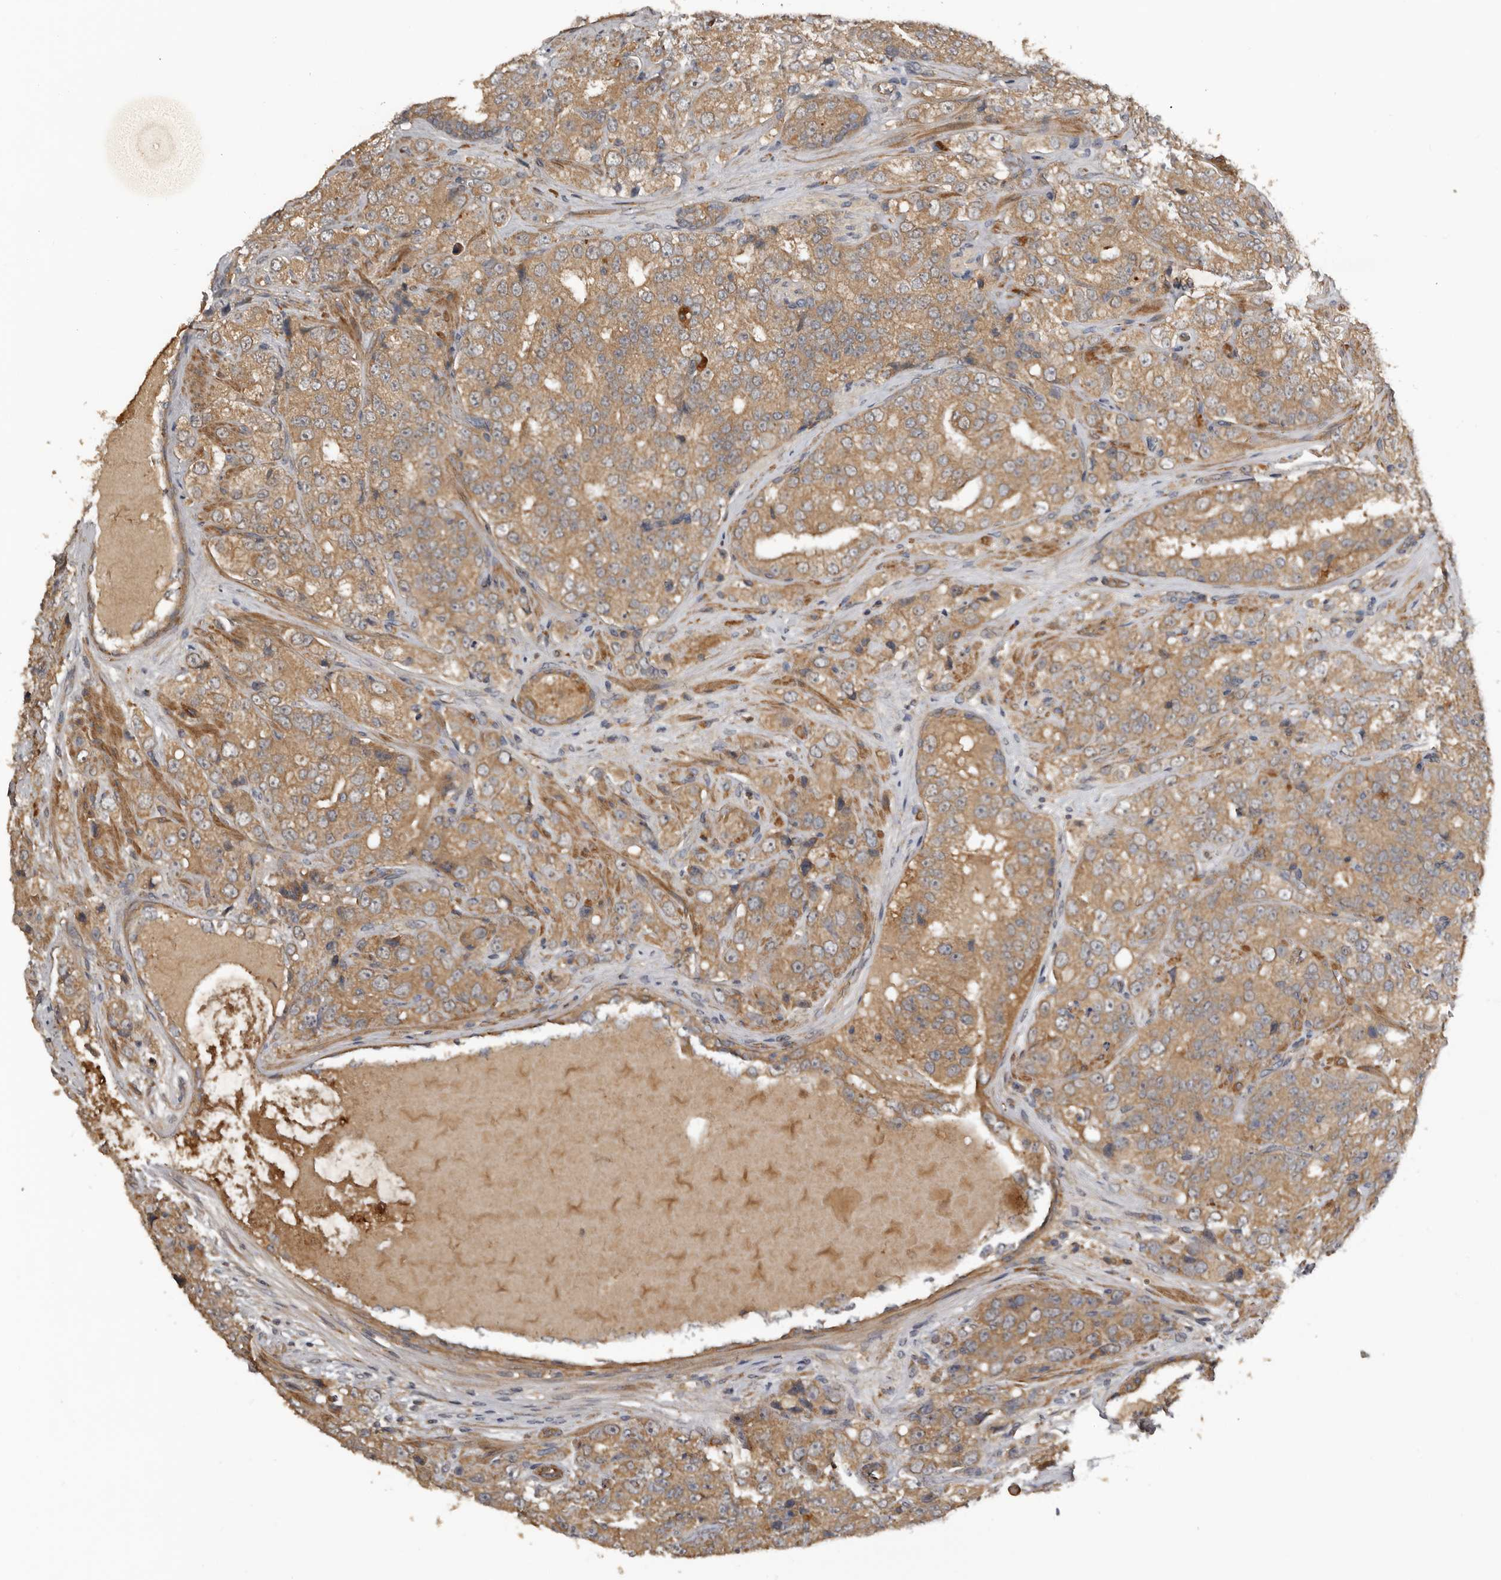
{"staining": {"intensity": "moderate", "quantity": ">75%", "location": "cytoplasmic/membranous"}, "tissue": "prostate cancer", "cell_type": "Tumor cells", "image_type": "cancer", "snomed": [{"axis": "morphology", "description": "Adenocarcinoma, High grade"}, {"axis": "topography", "description": "Prostate"}], "caption": "This micrograph demonstrates immunohistochemistry staining of human prostate high-grade adenocarcinoma, with medium moderate cytoplasmic/membranous expression in about >75% of tumor cells.", "gene": "DNAJB4", "patient": {"sex": "male", "age": 58}}